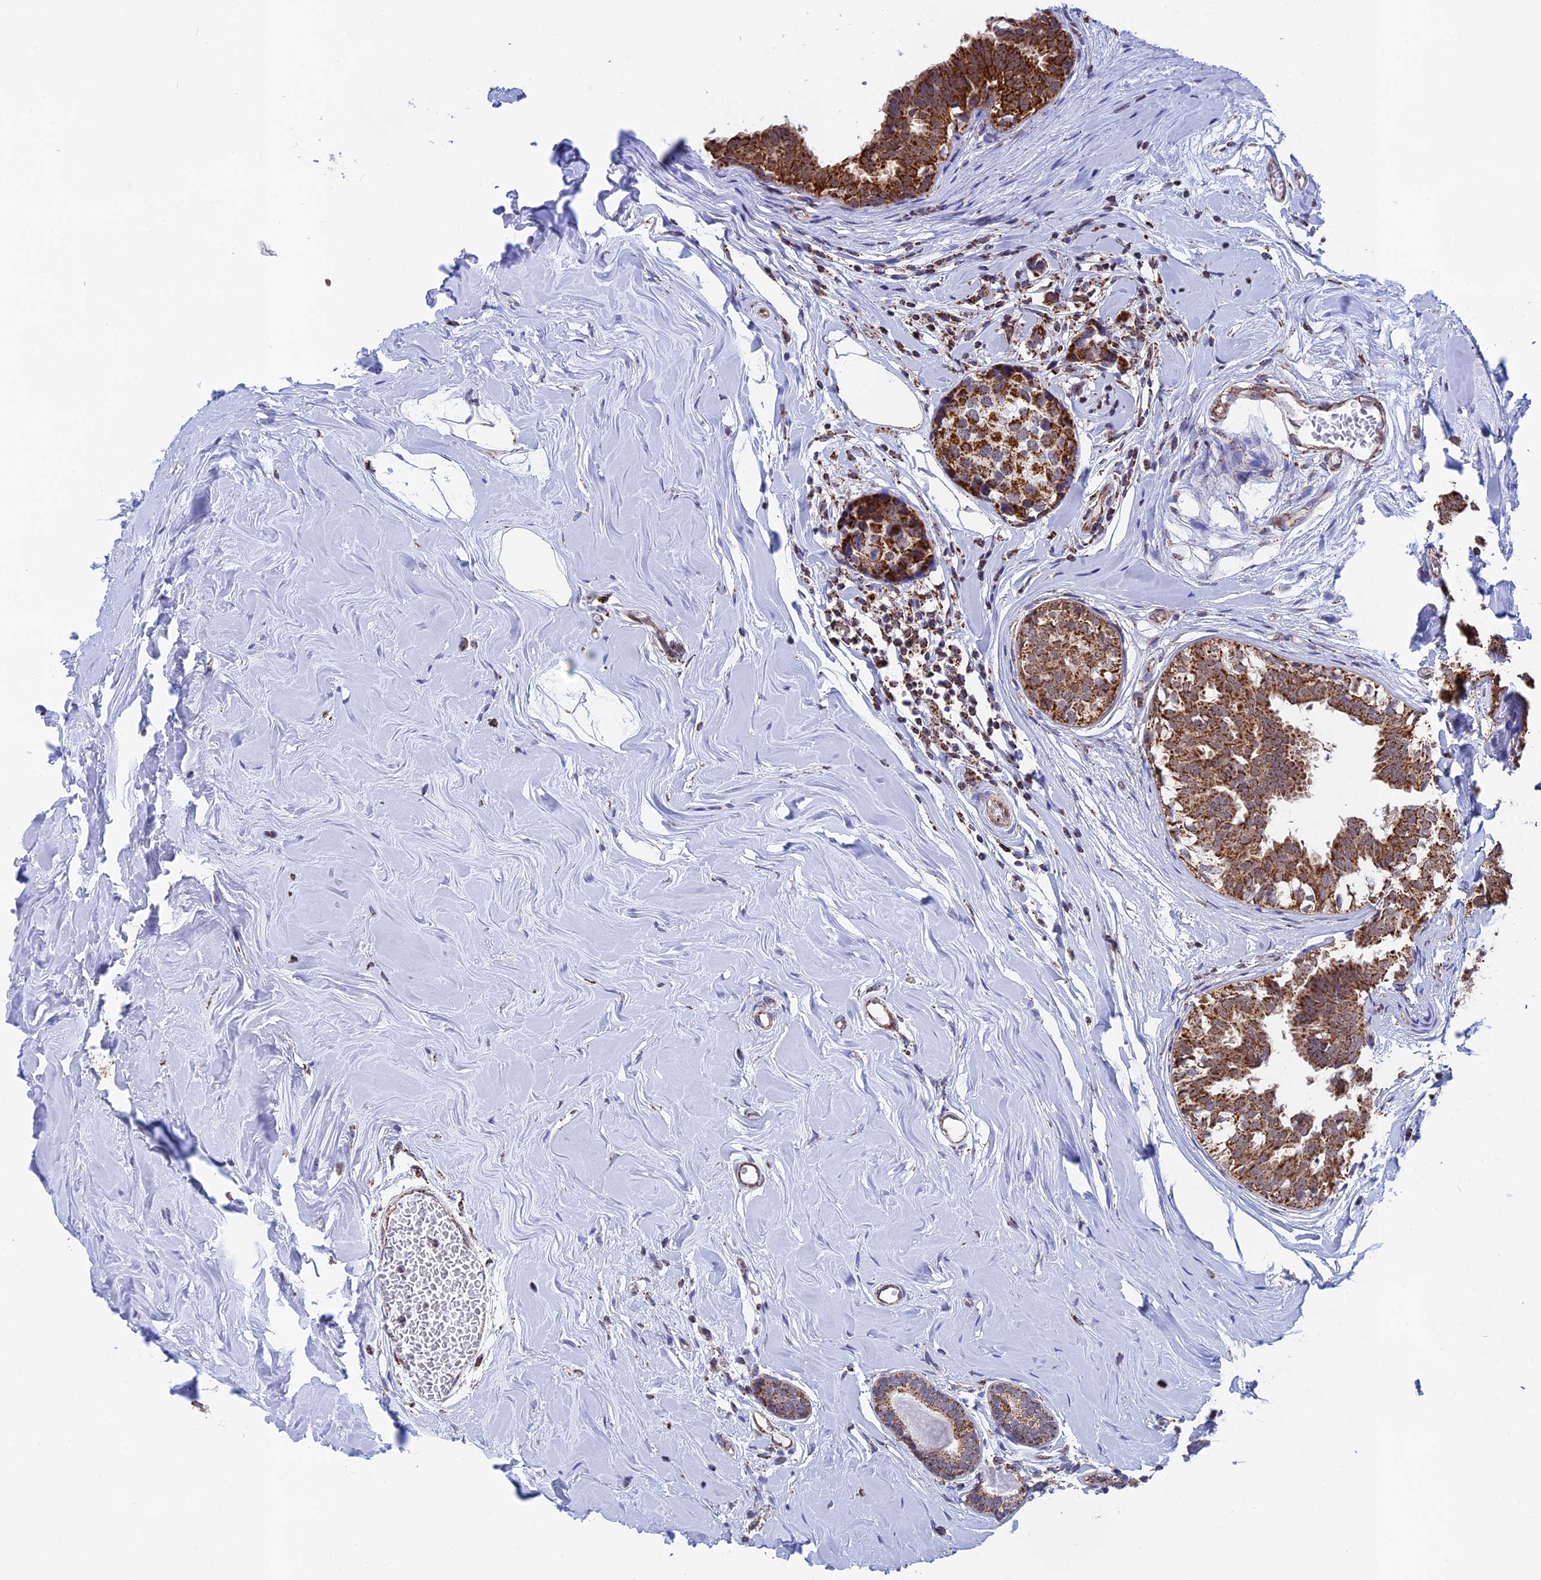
{"staining": {"intensity": "strong", "quantity": ">75%", "location": "cytoplasmic/membranous"}, "tissue": "breast cancer", "cell_type": "Tumor cells", "image_type": "cancer", "snomed": [{"axis": "morphology", "description": "Lobular carcinoma"}, {"axis": "topography", "description": "Breast"}], "caption": "Immunohistochemical staining of breast cancer demonstrates strong cytoplasmic/membranous protein staining in about >75% of tumor cells.", "gene": "CDC16", "patient": {"sex": "female", "age": 59}}